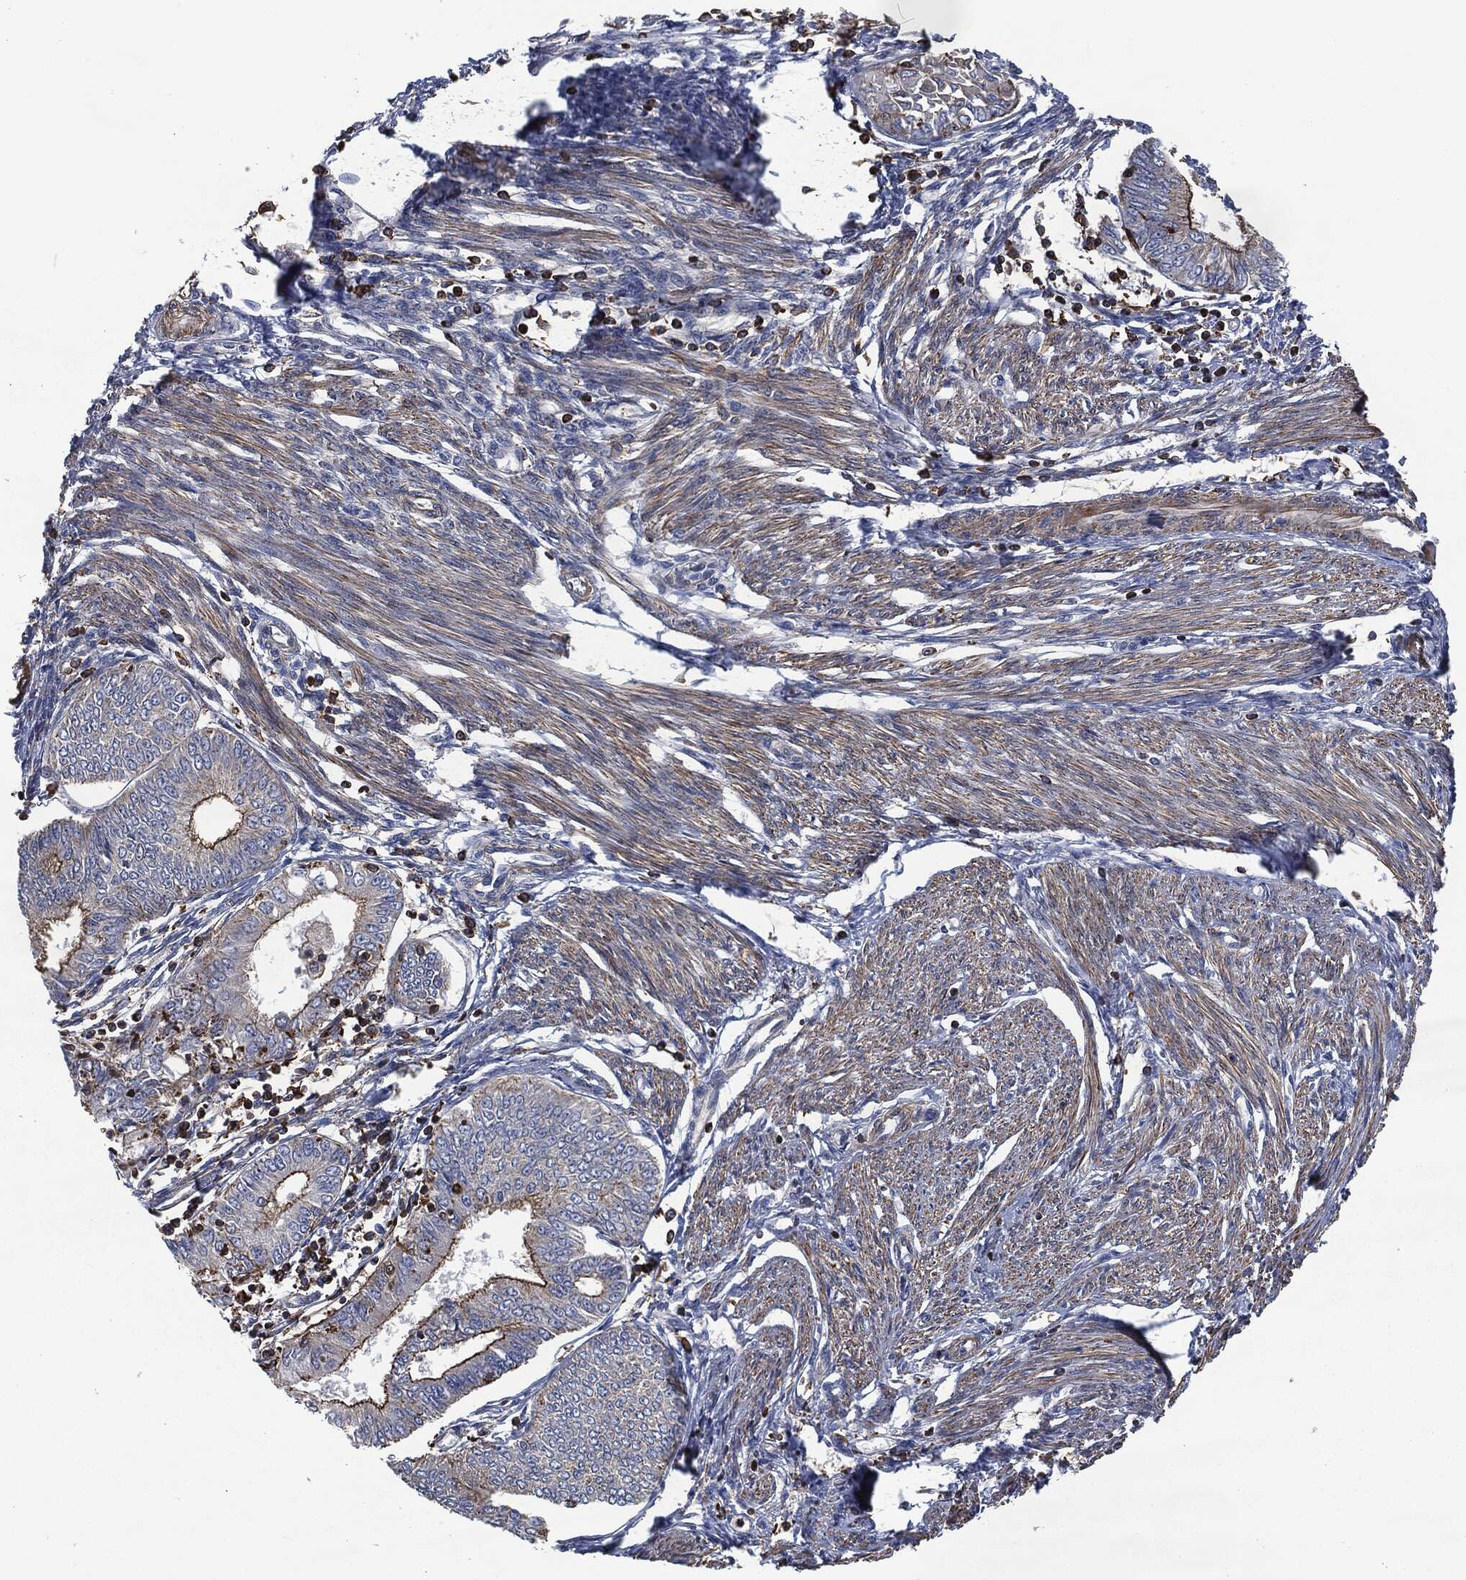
{"staining": {"intensity": "strong", "quantity": "<25%", "location": "cytoplasmic/membranous"}, "tissue": "endometrial cancer", "cell_type": "Tumor cells", "image_type": "cancer", "snomed": [{"axis": "morphology", "description": "Adenocarcinoma, NOS"}, {"axis": "topography", "description": "Endometrium"}], "caption": "A histopathology image of adenocarcinoma (endometrial) stained for a protein exhibits strong cytoplasmic/membranous brown staining in tumor cells.", "gene": "LGALS9", "patient": {"sex": "female", "age": 68}}